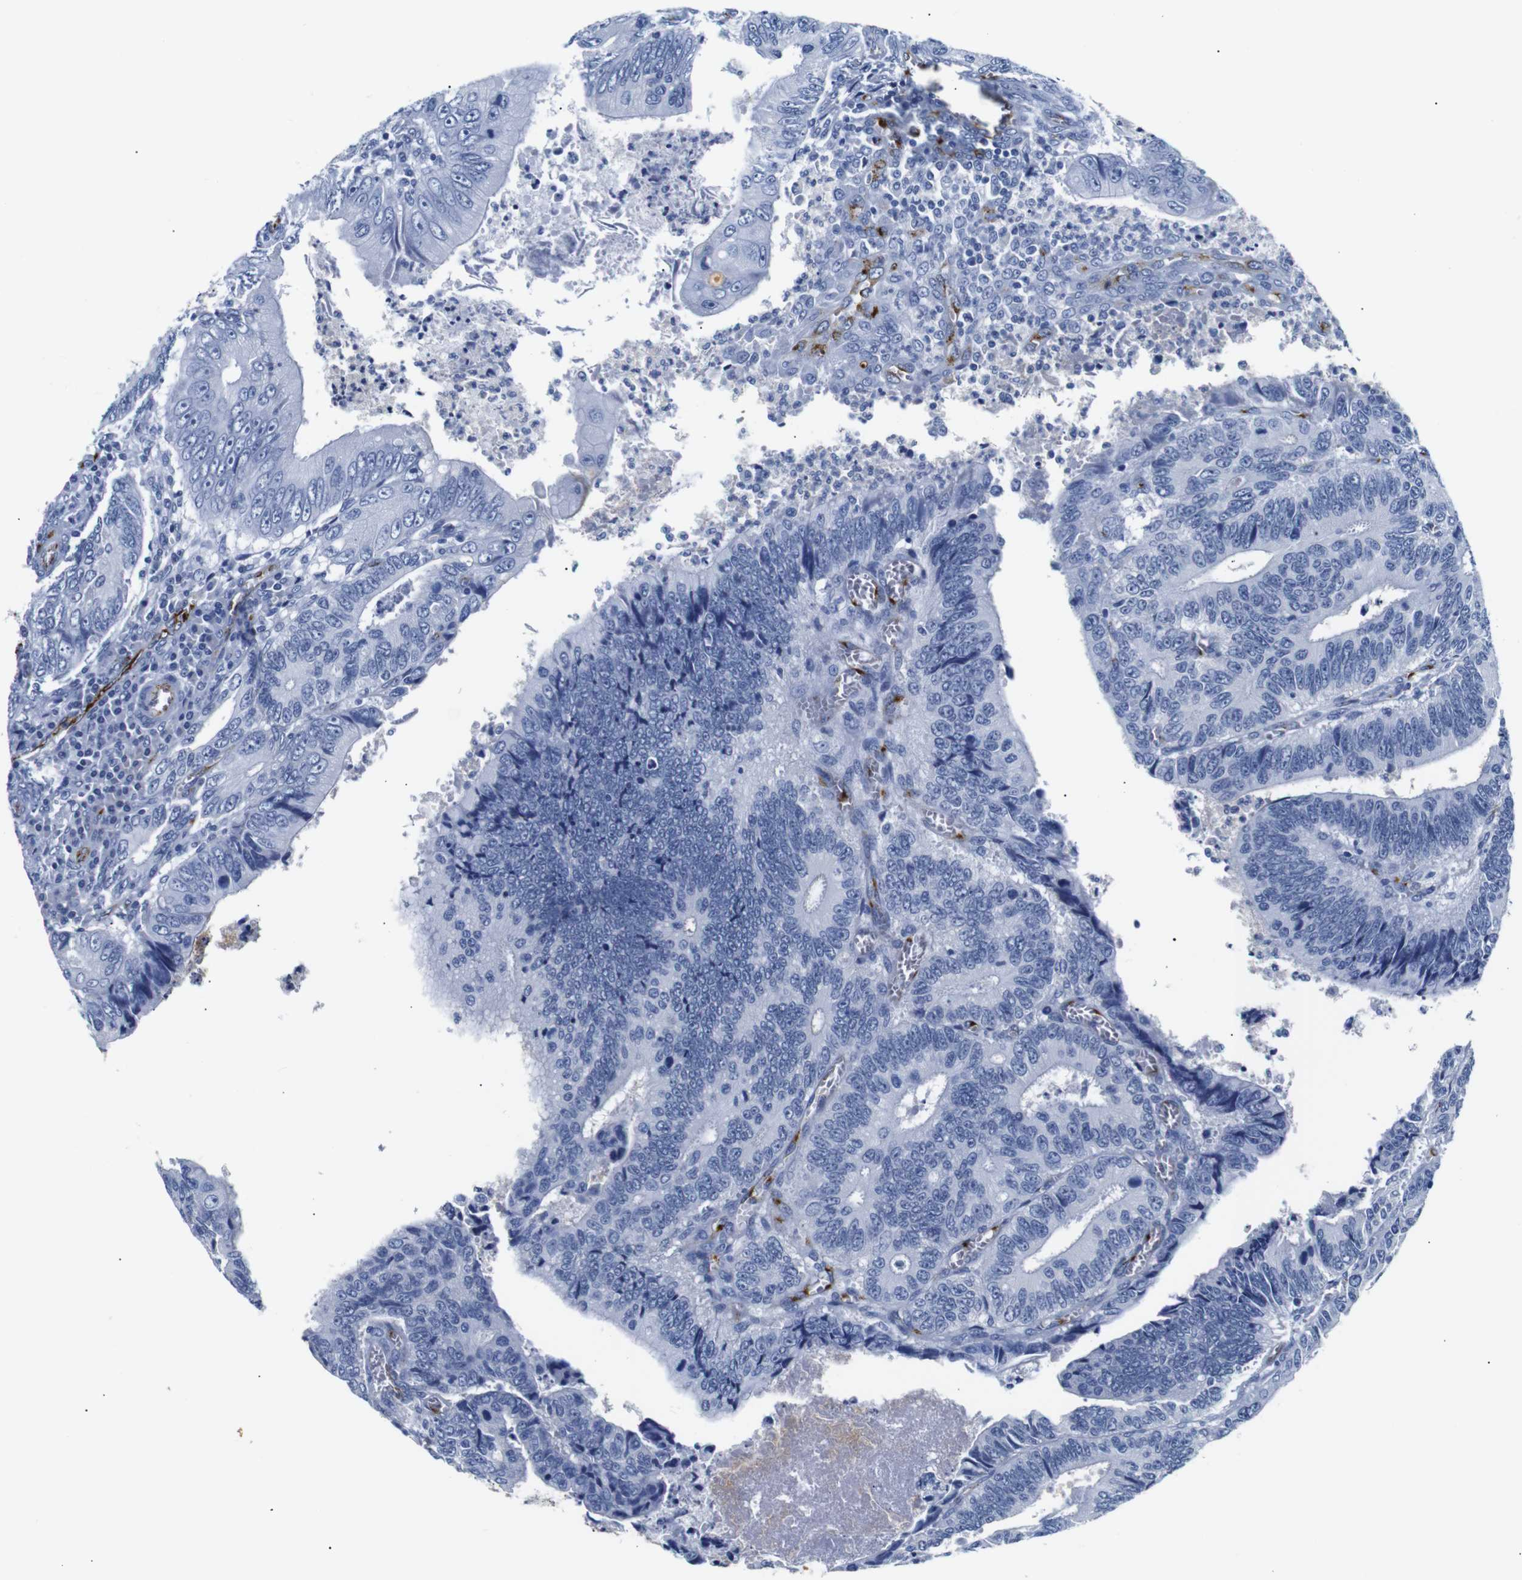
{"staining": {"intensity": "negative", "quantity": "none", "location": "none"}, "tissue": "colorectal cancer", "cell_type": "Tumor cells", "image_type": "cancer", "snomed": [{"axis": "morphology", "description": "Inflammation, NOS"}, {"axis": "morphology", "description": "Adenocarcinoma, NOS"}, {"axis": "topography", "description": "Colon"}], "caption": "Immunohistochemical staining of human adenocarcinoma (colorectal) demonstrates no significant staining in tumor cells.", "gene": "MUC4", "patient": {"sex": "male", "age": 72}}